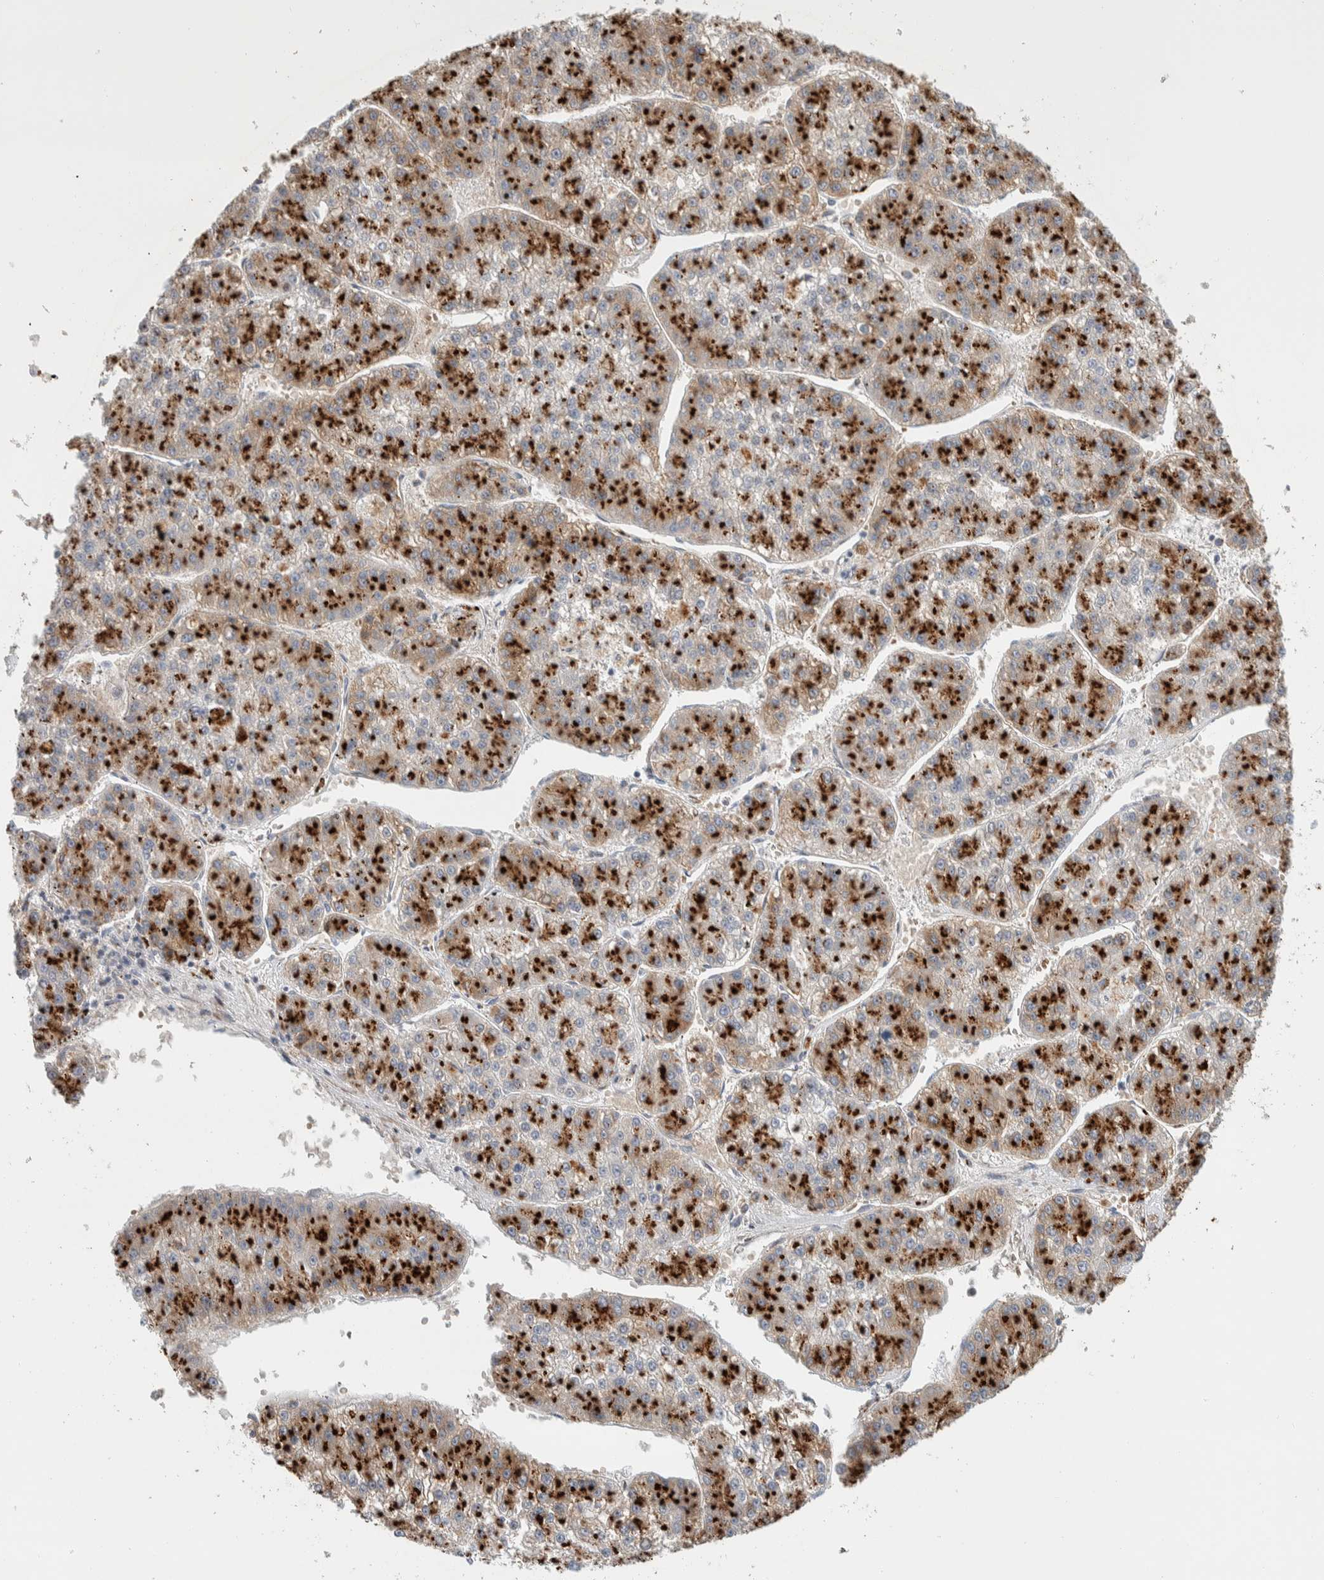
{"staining": {"intensity": "strong", "quantity": ">75%", "location": "cytoplasmic/membranous"}, "tissue": "liver cancer", "cell_type": "Tumor cells", "image_type": "cancer", "snomed": [{"axis": "morphology", "description": "Carcinoma, Hepatocellular, NOS"}, {"axis": "topography", "description": "Liver"}], "caption": "Liver cancer stained with DAB (3,3'-diaminobenzidine) immunohistochemistry reveals high levels of strong cytoplasmic/membranous expression in approximately >75% of tumor cells. (IHC, brightfield microscopy, high magnification).", "gene": "SLC38A10", "patient": {"sex": "female", "age": 73}}